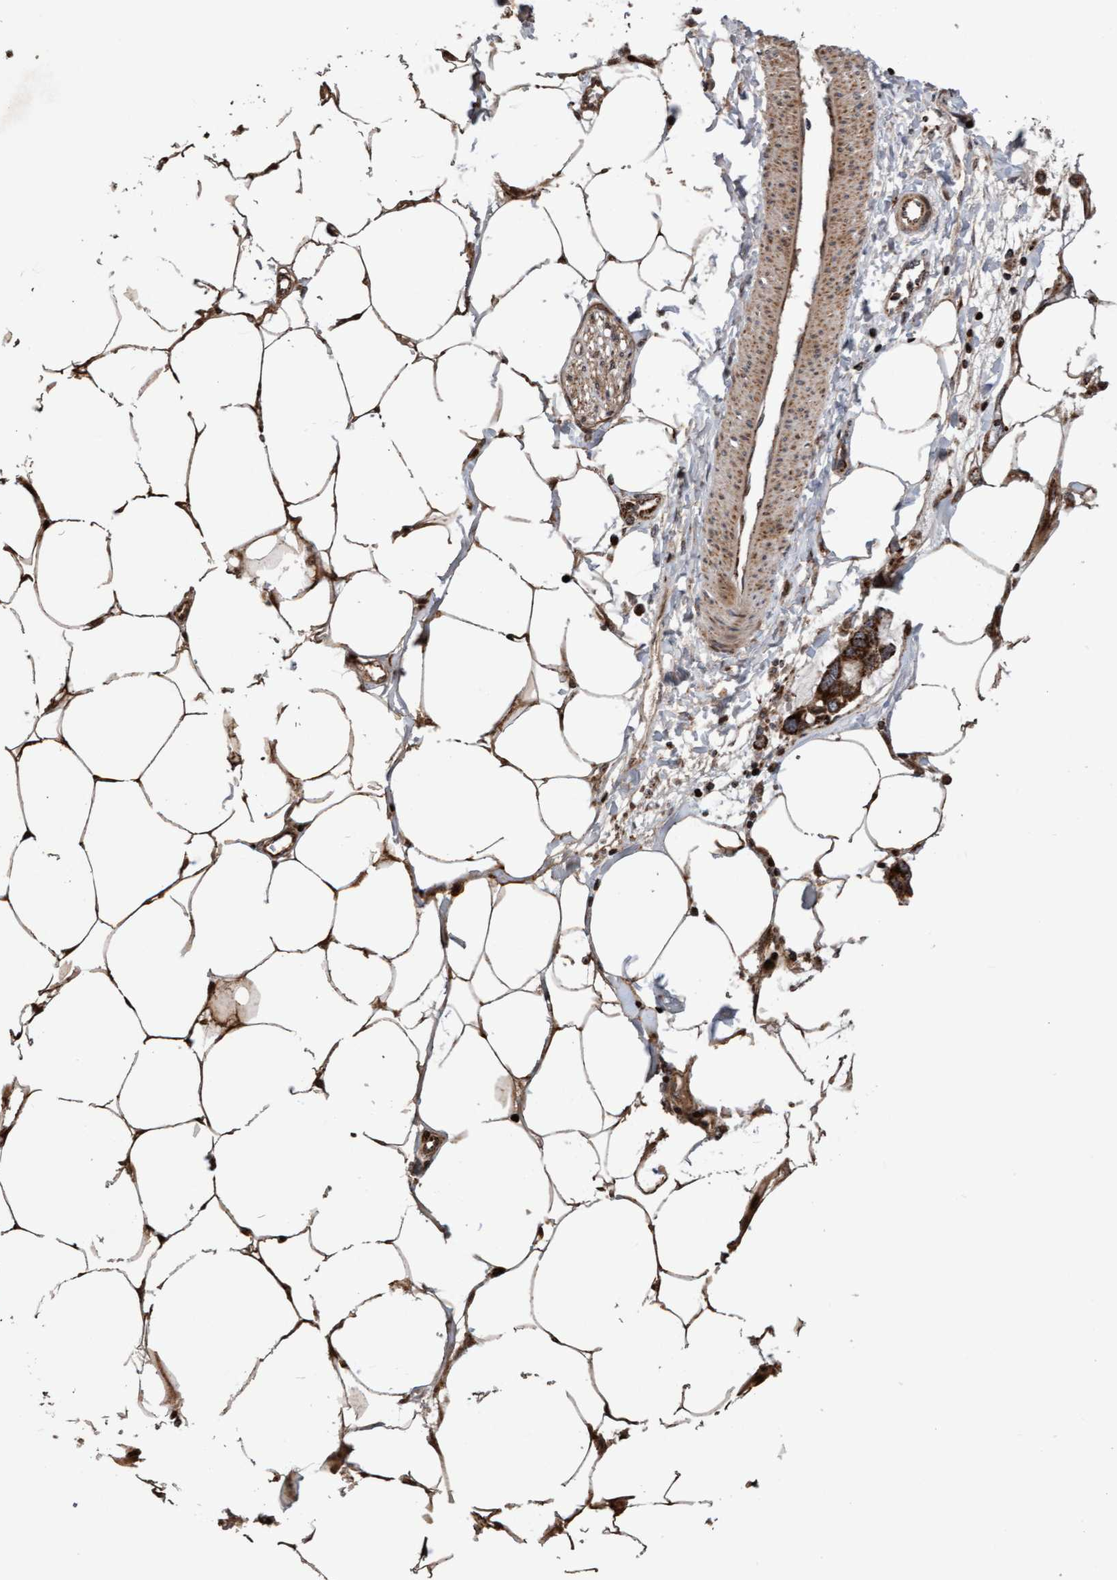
{"staining": {"intensity": "moderate", "quantity": ">75%", "location": "cytoplasmic/membranous,nuclear"}, "tissue": "adipose tissue", "cell_type": "Adipocytes", "image_type": "normal", "snomed": [{"axis": "morphology", "description": "Normal tissue, NOS"}, {"axis": "morphology", "description": "Adenocarcinoma, NOS"}, {"axis": "topography", "description": "Colon"}, {"axis": "topography", "description": "Peripheral nerve tissue"}], "caption": "Approximately >75% of adipocytes in unremarkable adipose tissue show moderate cytoplasmic/membranous,nuclear protein expression as visualized by brown immunohistochemical staining.", "gene": "PECR", "patient": {"sex": "male", "age": 14}}